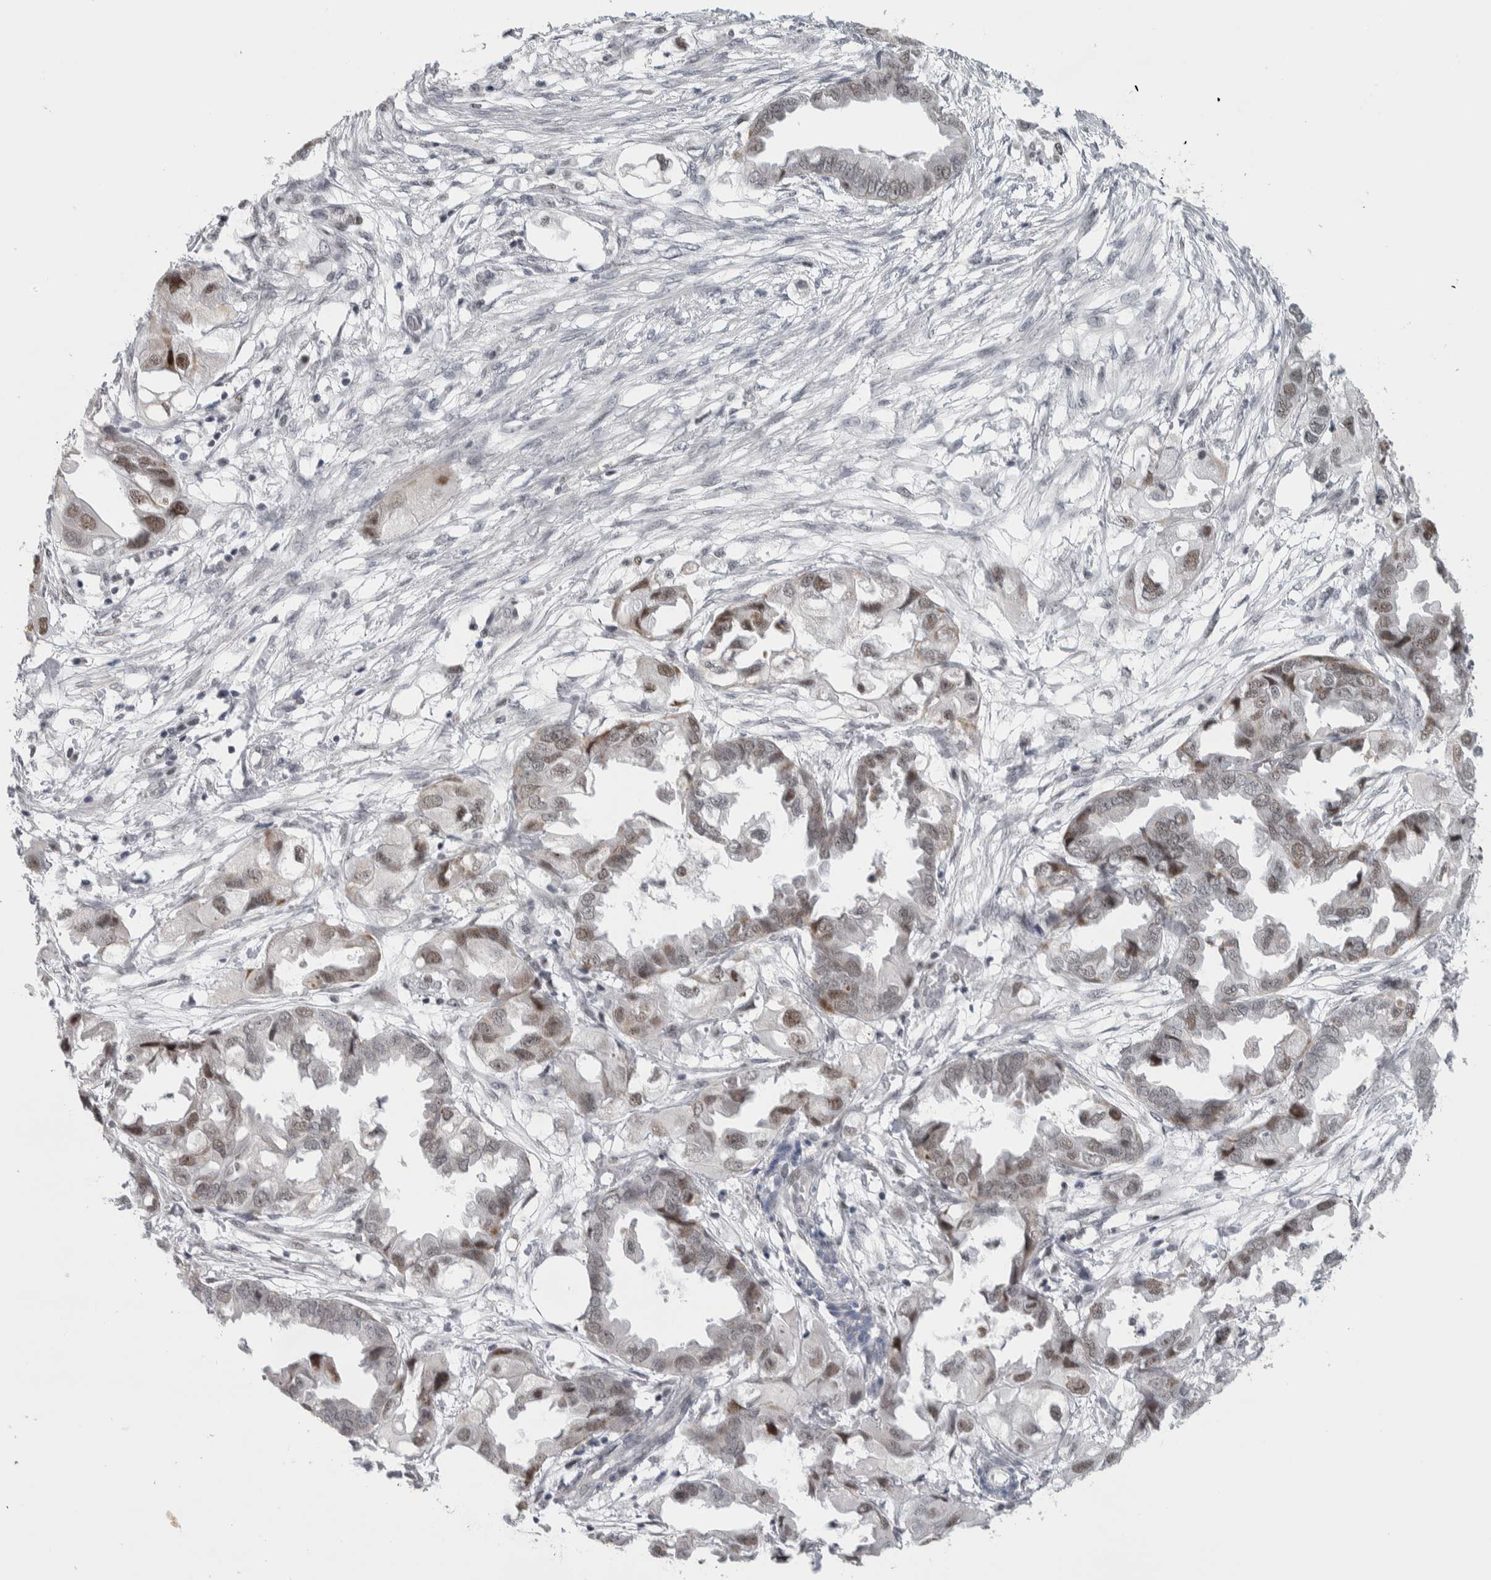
{"staining": {"intensity": "moderate", "quantity": "<25%", "location": "nuclear"}, "tissue": "endometrial cancer", "cell_type": "Tumor cells", "image_type": "cancer", "snomed": [{"axis": "morphology", "description": "Adenocarcinoma, NOS"}, {"axis": "morphology", "description": "Adenocarcinoma, metastatic, NOS"}, {"axis": "topography", "description": "Adipose tissue"}, {"axis": "topography", "description": "Endometrium"}], "caption": "Protein analysis of metastatic adenocarcinoma (endometrial) tissue exhibits moderate nuclear positivity in about <25% of tumor cells.", "gene": "HEXIM2", "patient": {"sex": "female", "age": 67}}